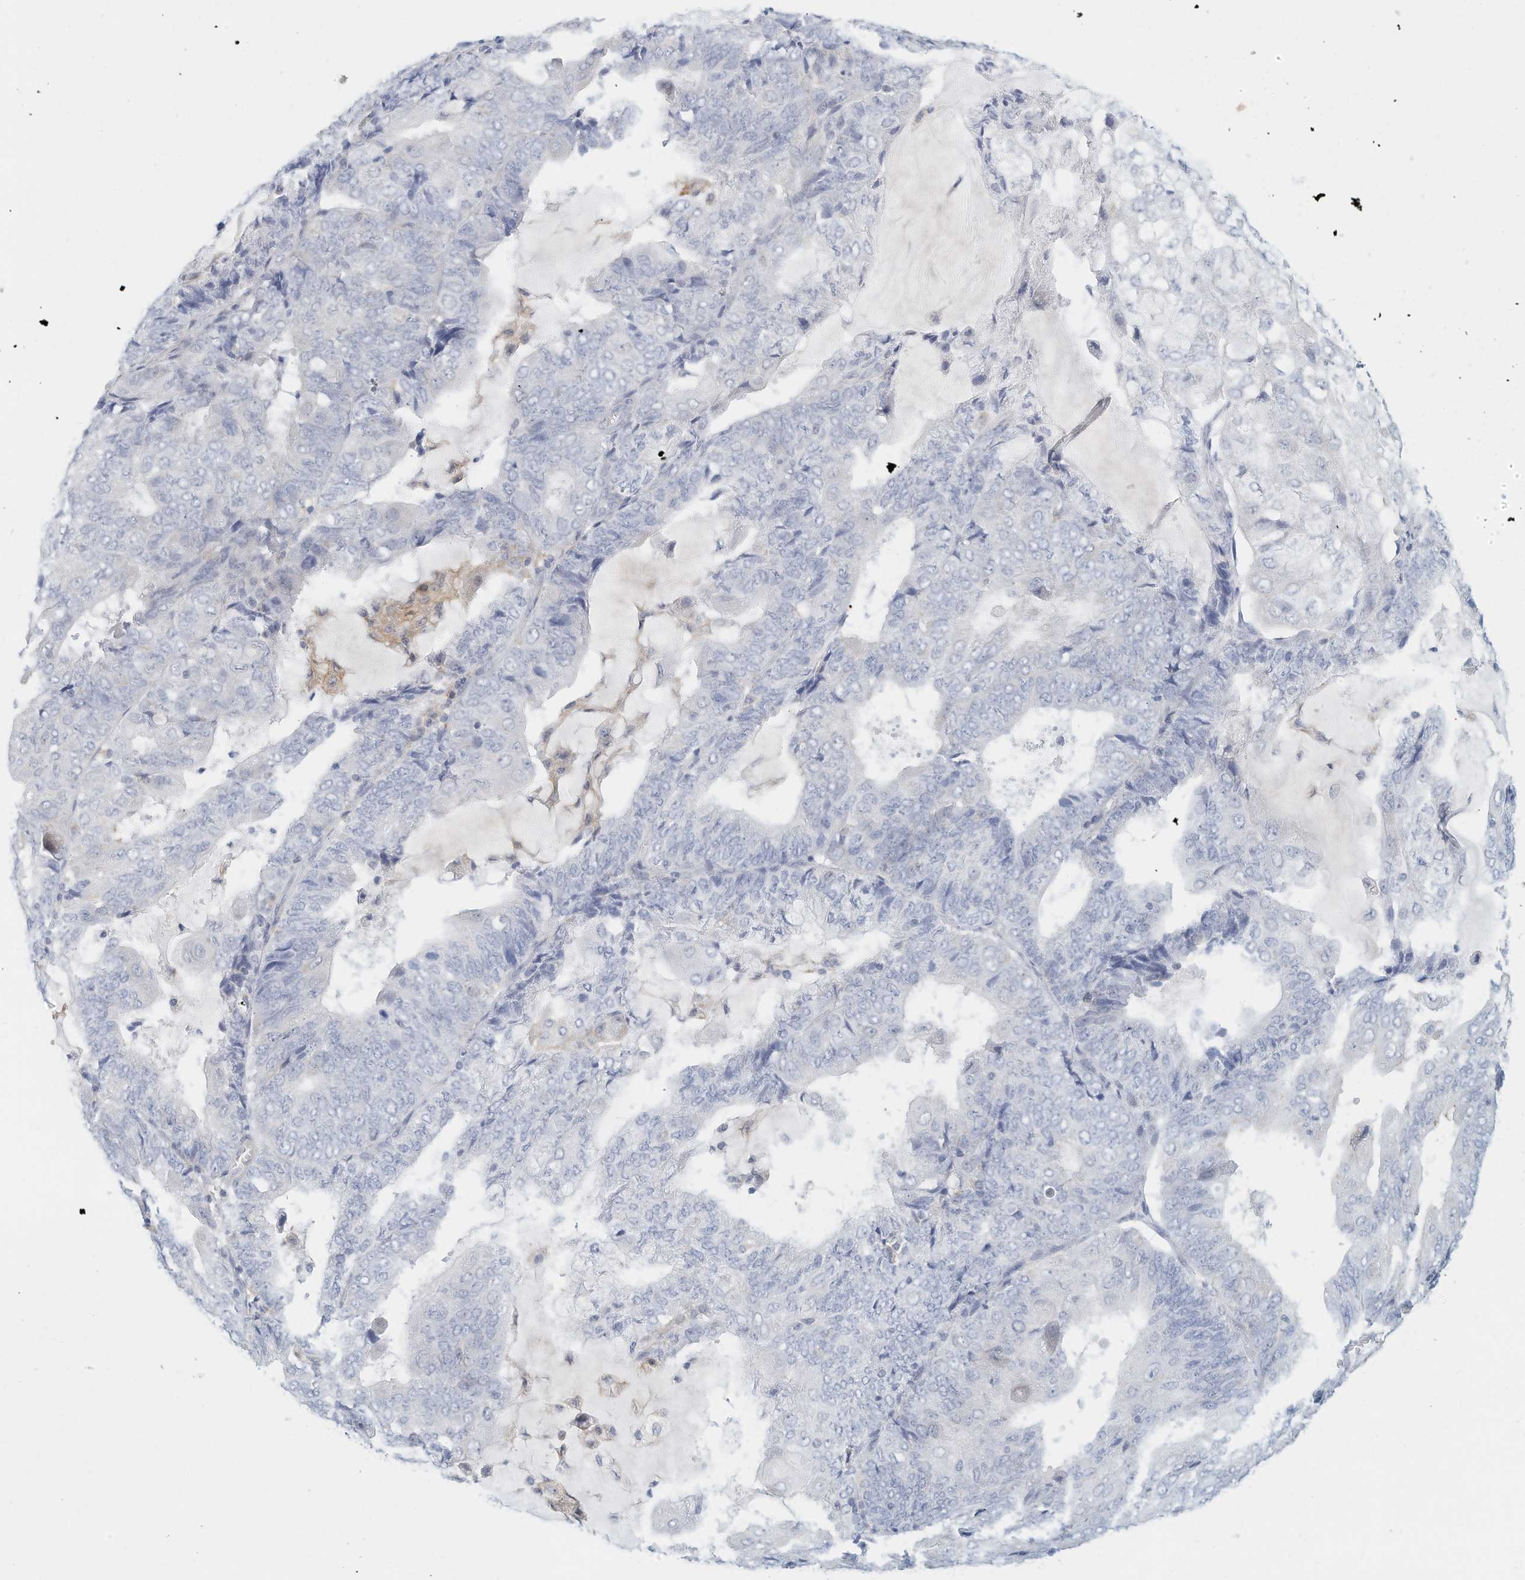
{"staining": {"intensity": "negative", "quantity": "none", "location": "none"}, "tissue": "endometrial cancer", "cell_type": "Tumor cells", "image_type": "cancer", "snomed": [{"axis": "morphology", "description": "Adenocarcinoma, NOS"}, {"axis": "topography", "description": "Endometrium"}], "caption": "Endometrial cancer (adenocarcinoma) stained for a protein using immunohistochemistry demonstrates no expression tumor cells.", "gene": "MICAL1", "patient": {"sex": "female", "age": 81}}